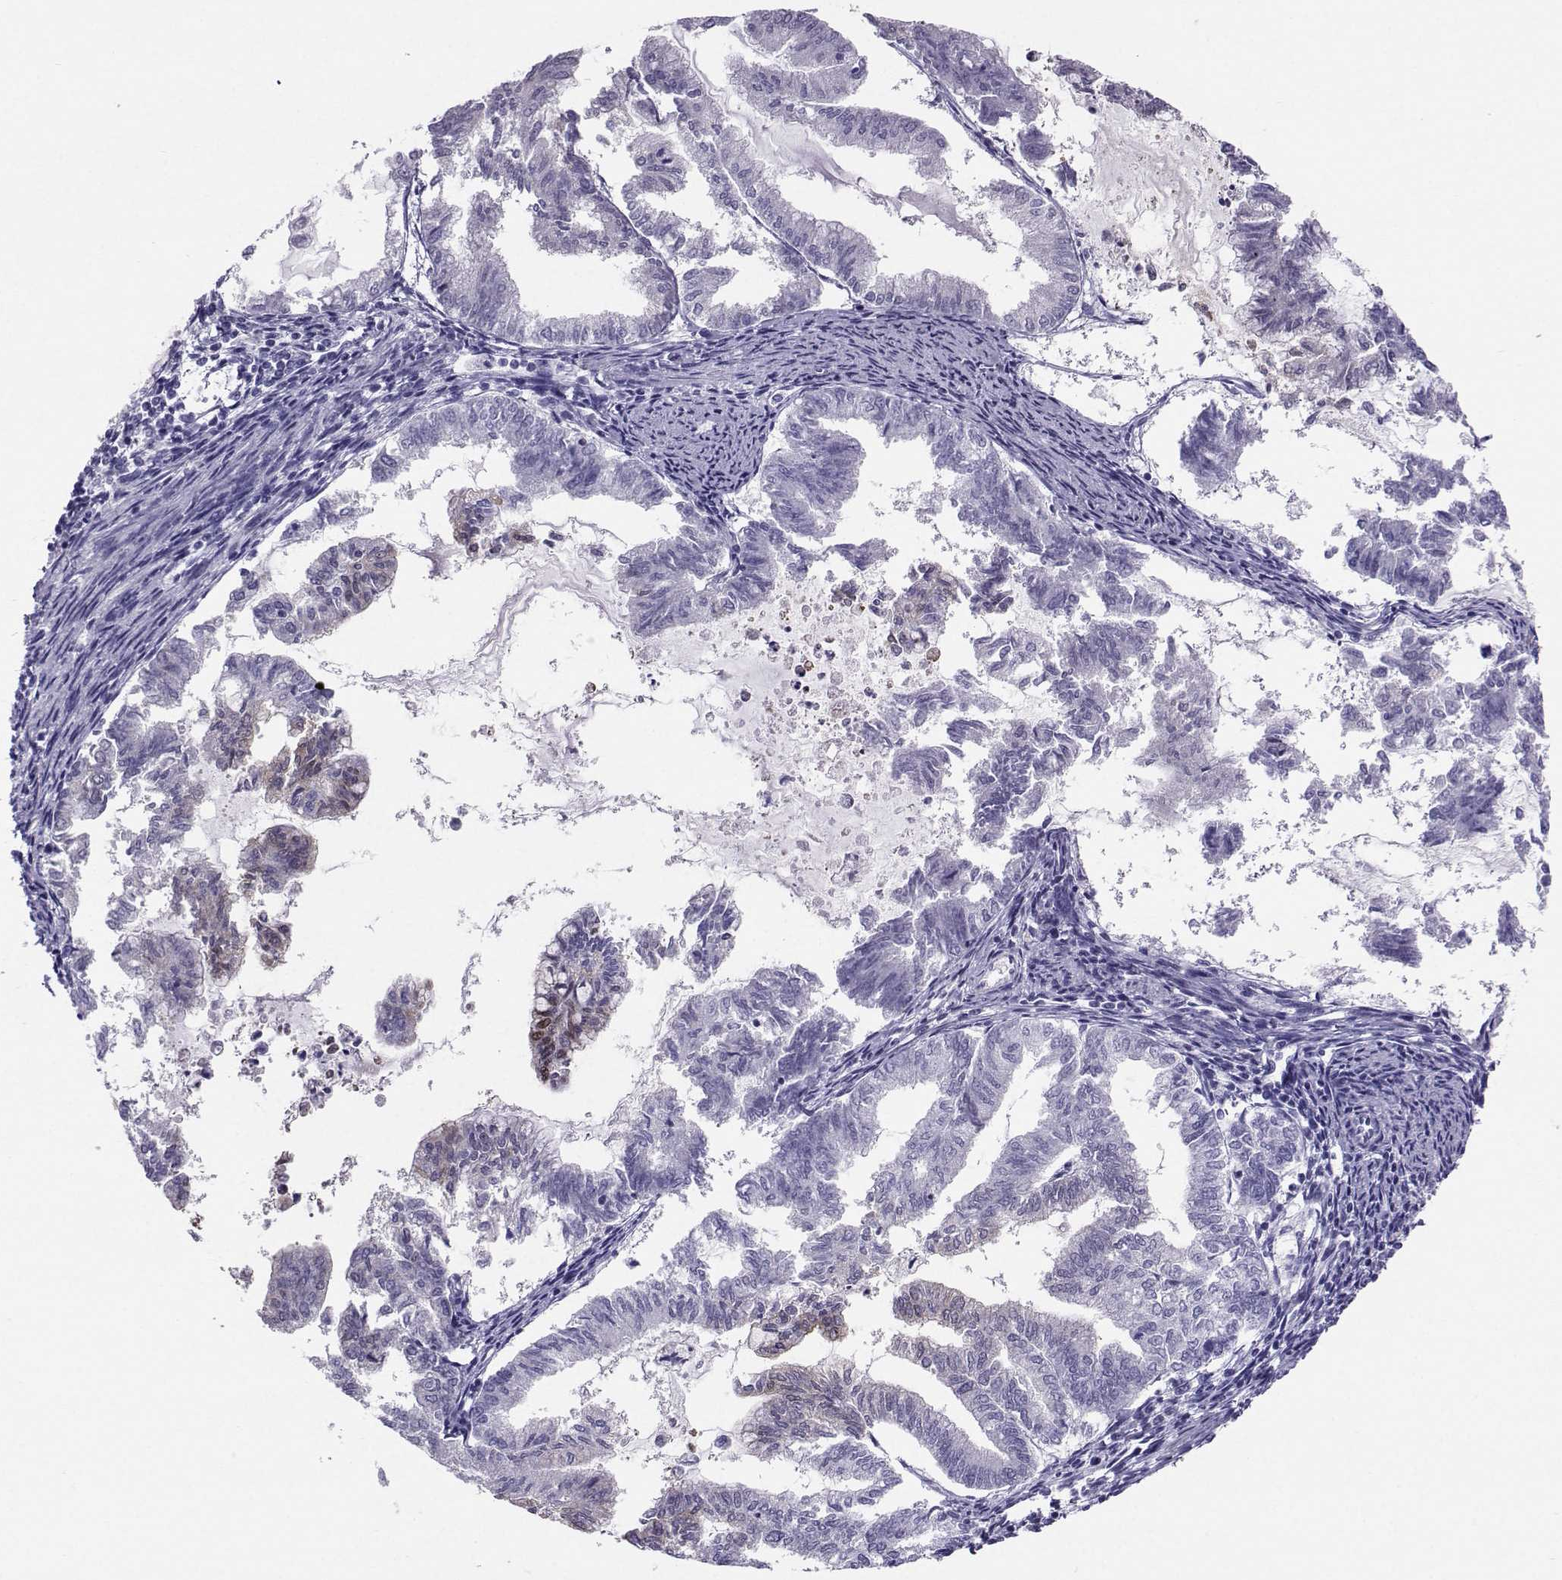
{"staining": {"intensity": "weak", "quantity": "<25%", "location": "nuclear"}, "tissue": "endometrial cancer", "cell_type": "Tumor cells", "image_type": "cancer", "snomed": [{"axis": "morphology", "description": "Adenocarcinoma, NOS"}, {"axis": "topography", "description": "Endometrium"}], "caption": "Tumor cells show no significant protein positivity in endometrial cancer (adenocarcinoma).", "gene": "PGK1", "patient": {"sex": "female", "age": 79}}